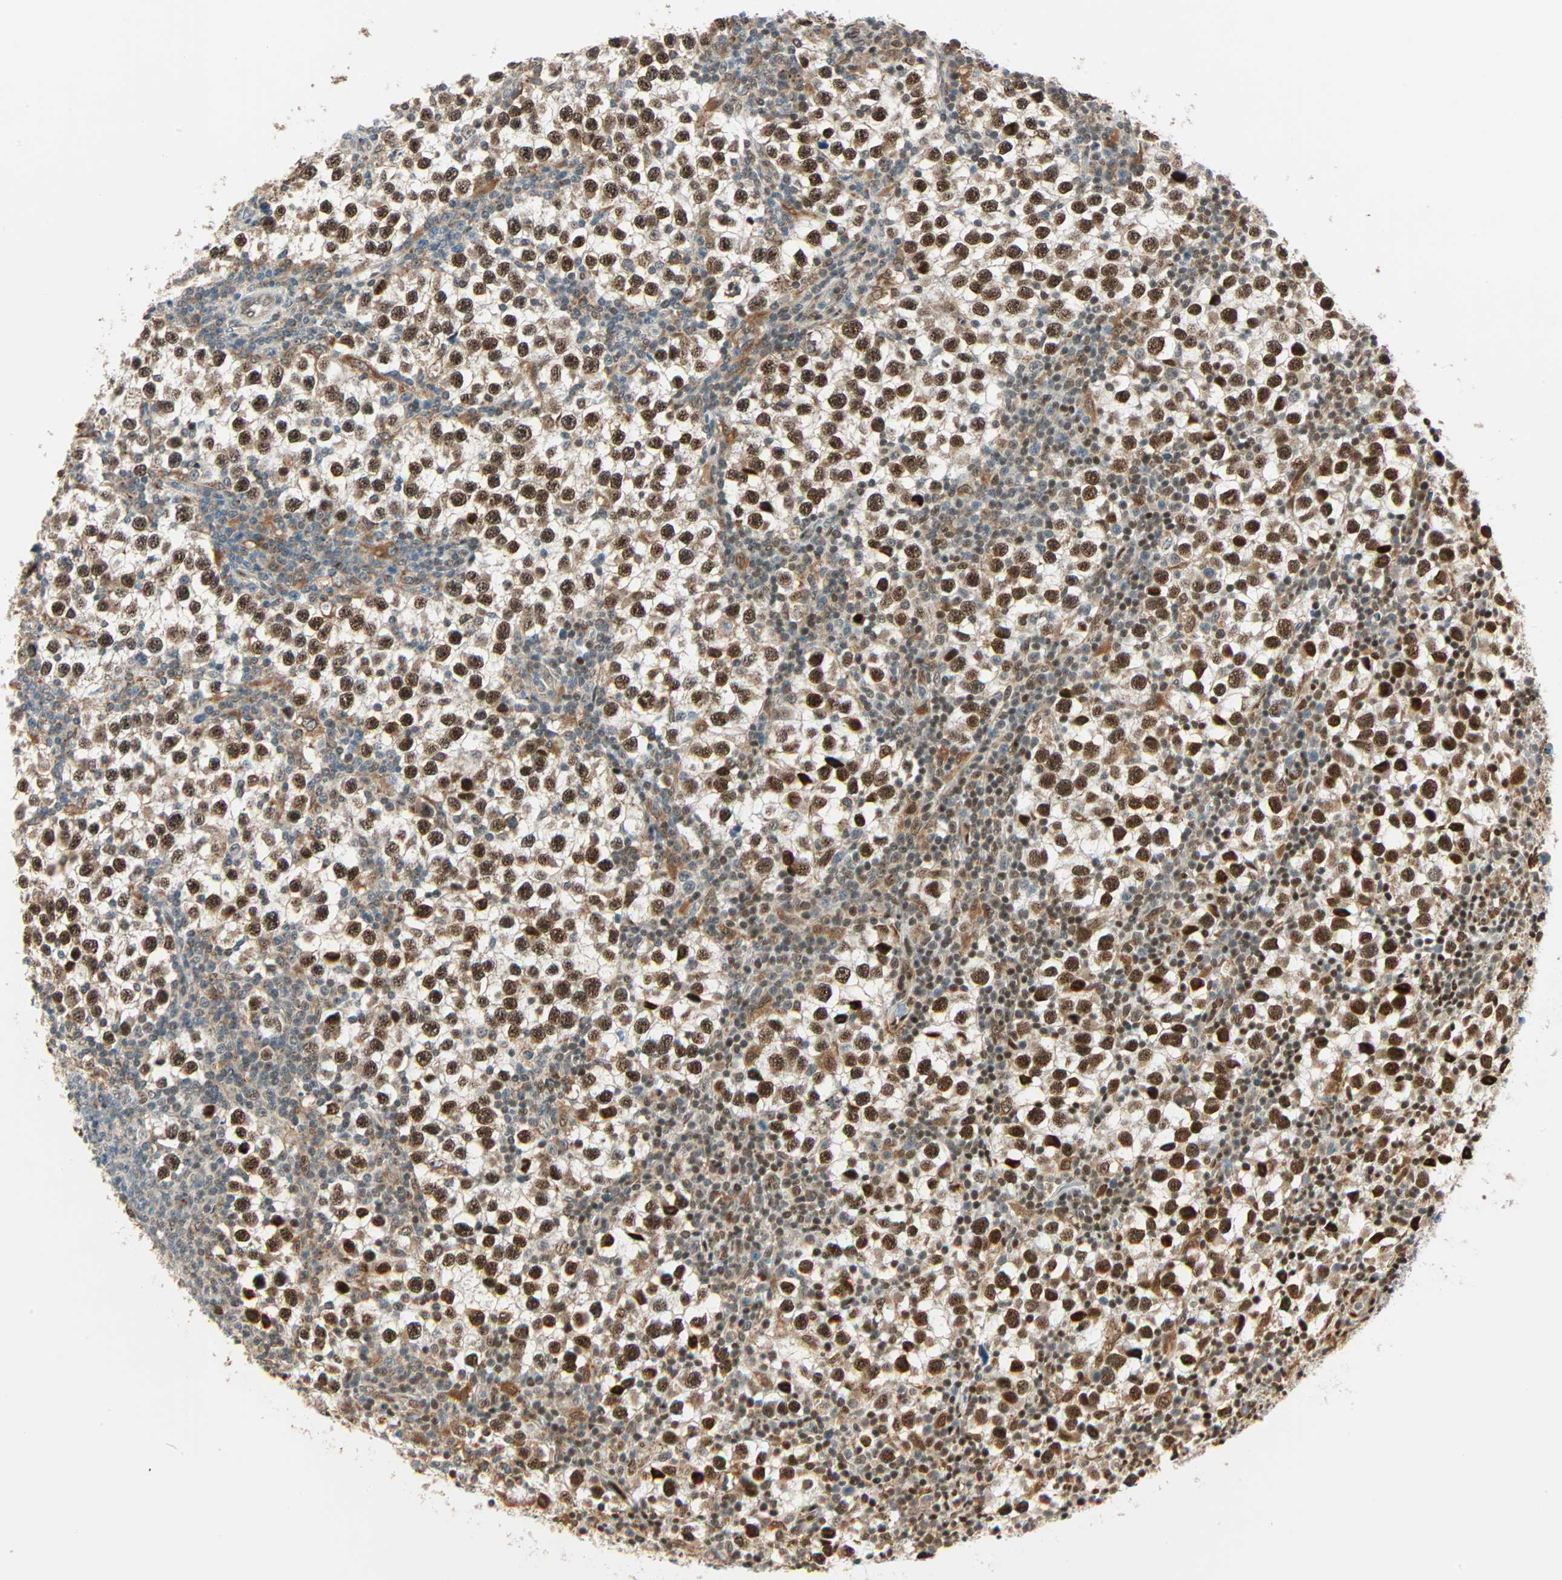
{"staining": {"intensity": "strong", "quantity": ">75%", "location": "cytoplasmic/membranous,nuclear"}, "tissue": "testis cancer", "cell_type": "Tumor cells", "image_type": "cancer", "snomed": [{"axis": "morphology", "description": "Seminoma, NOS"}, {"axis": "topography", "description": "Testis"}], "caption": "Immunohistochemistry of testis cancer (seminoma) displays high levels of strong cytoplasmic/membranous and nuclear positivity in approximately >75% of tumor cells. (brown staining indicates protein expression, while blue staining denotes nuclei).", "gene": "PNPLA6", "patient": {"sex": "male", "age": 65}}